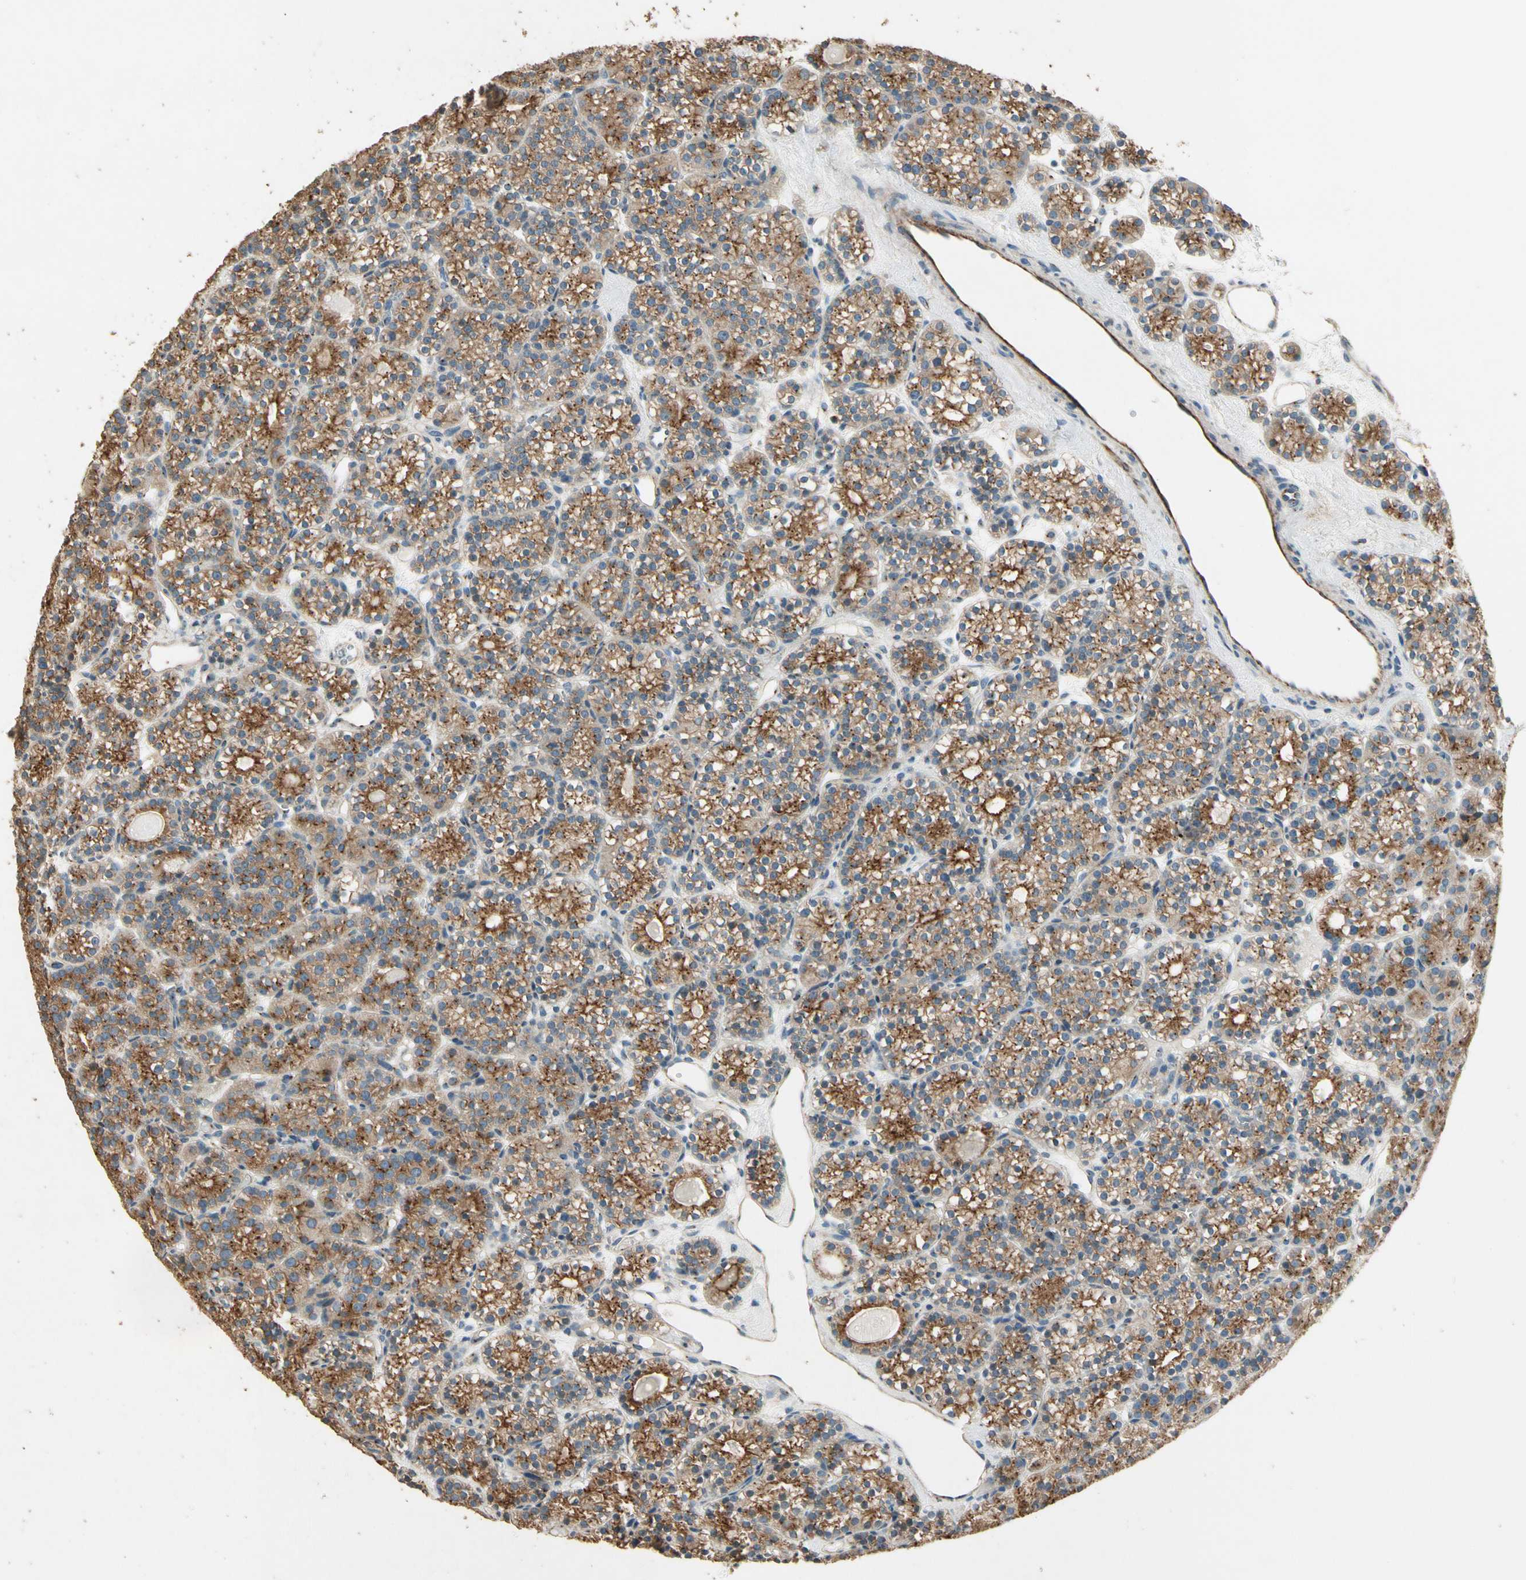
{"staining": {"intensity": "moderate", "quantity": ">75%", "location": "cytoplasmic/membranous"}, "tissue": "parathyroid gland", "cell_type": "Glandular cells", "image_type": "normal", "snomed": [{"axis": "morphology", "description": "Normal tissue, NOS"}, {"axis": "topography", "description": "Parathyroid gland"}], "caption": "Immunohistochemistry (IHC) micrograph of normal parathyroid gland: parathyroid gland stained using immunohistochemistry (IHC) reveals medium levels of moderate protein expression localized specifically in the cytoplasmic/membranous of glandular cells, appearing as a cytoplasmic/membranous brown color.", "gene": "AKAP9", "patient": {"sex": "female", "age": 64}}